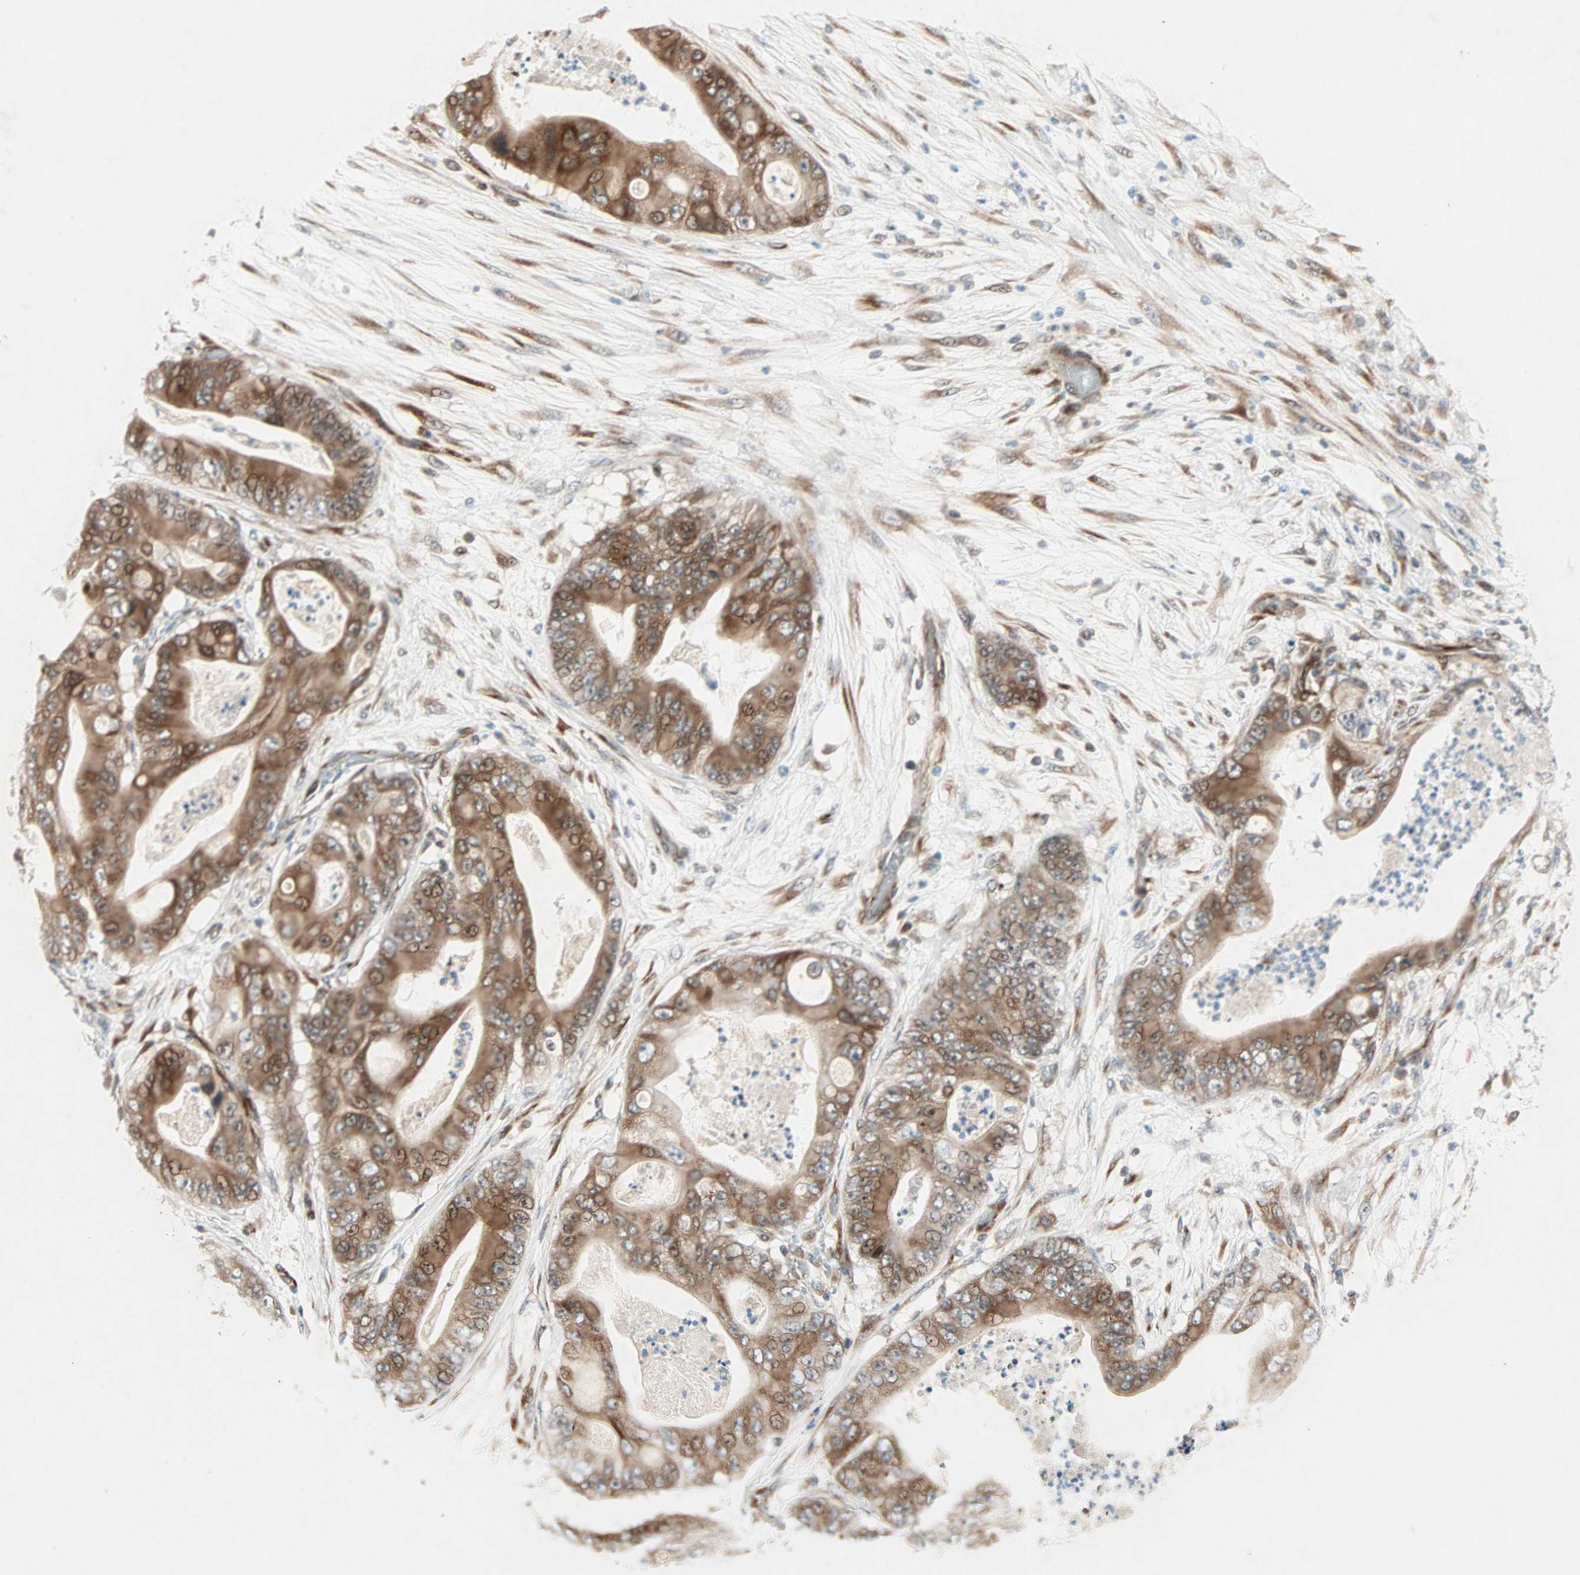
{"staining": {"intensity": "moderate", "quantity": ">75%", "location": "cytoplasmic/membranous,nuclear"}, "tissue": "stomach cancer", "cell_type": "Tumor cells", "image_type": "cancer", "snomed": [{"axis": "morphology", "description": "Adenocarcinoma, NOS"}, {"axis": "topography", "description": "Stomach"}], "caption": "IHC image of stomach adenocarcinoma stained for a protein (brown), which reveals medium levels of moderate cytoplasmic/membranous and nuclear staining in about >75% of tumor cells.", "gene": "ZNF37A", "patient": {"sex": "female", "age": 73}}